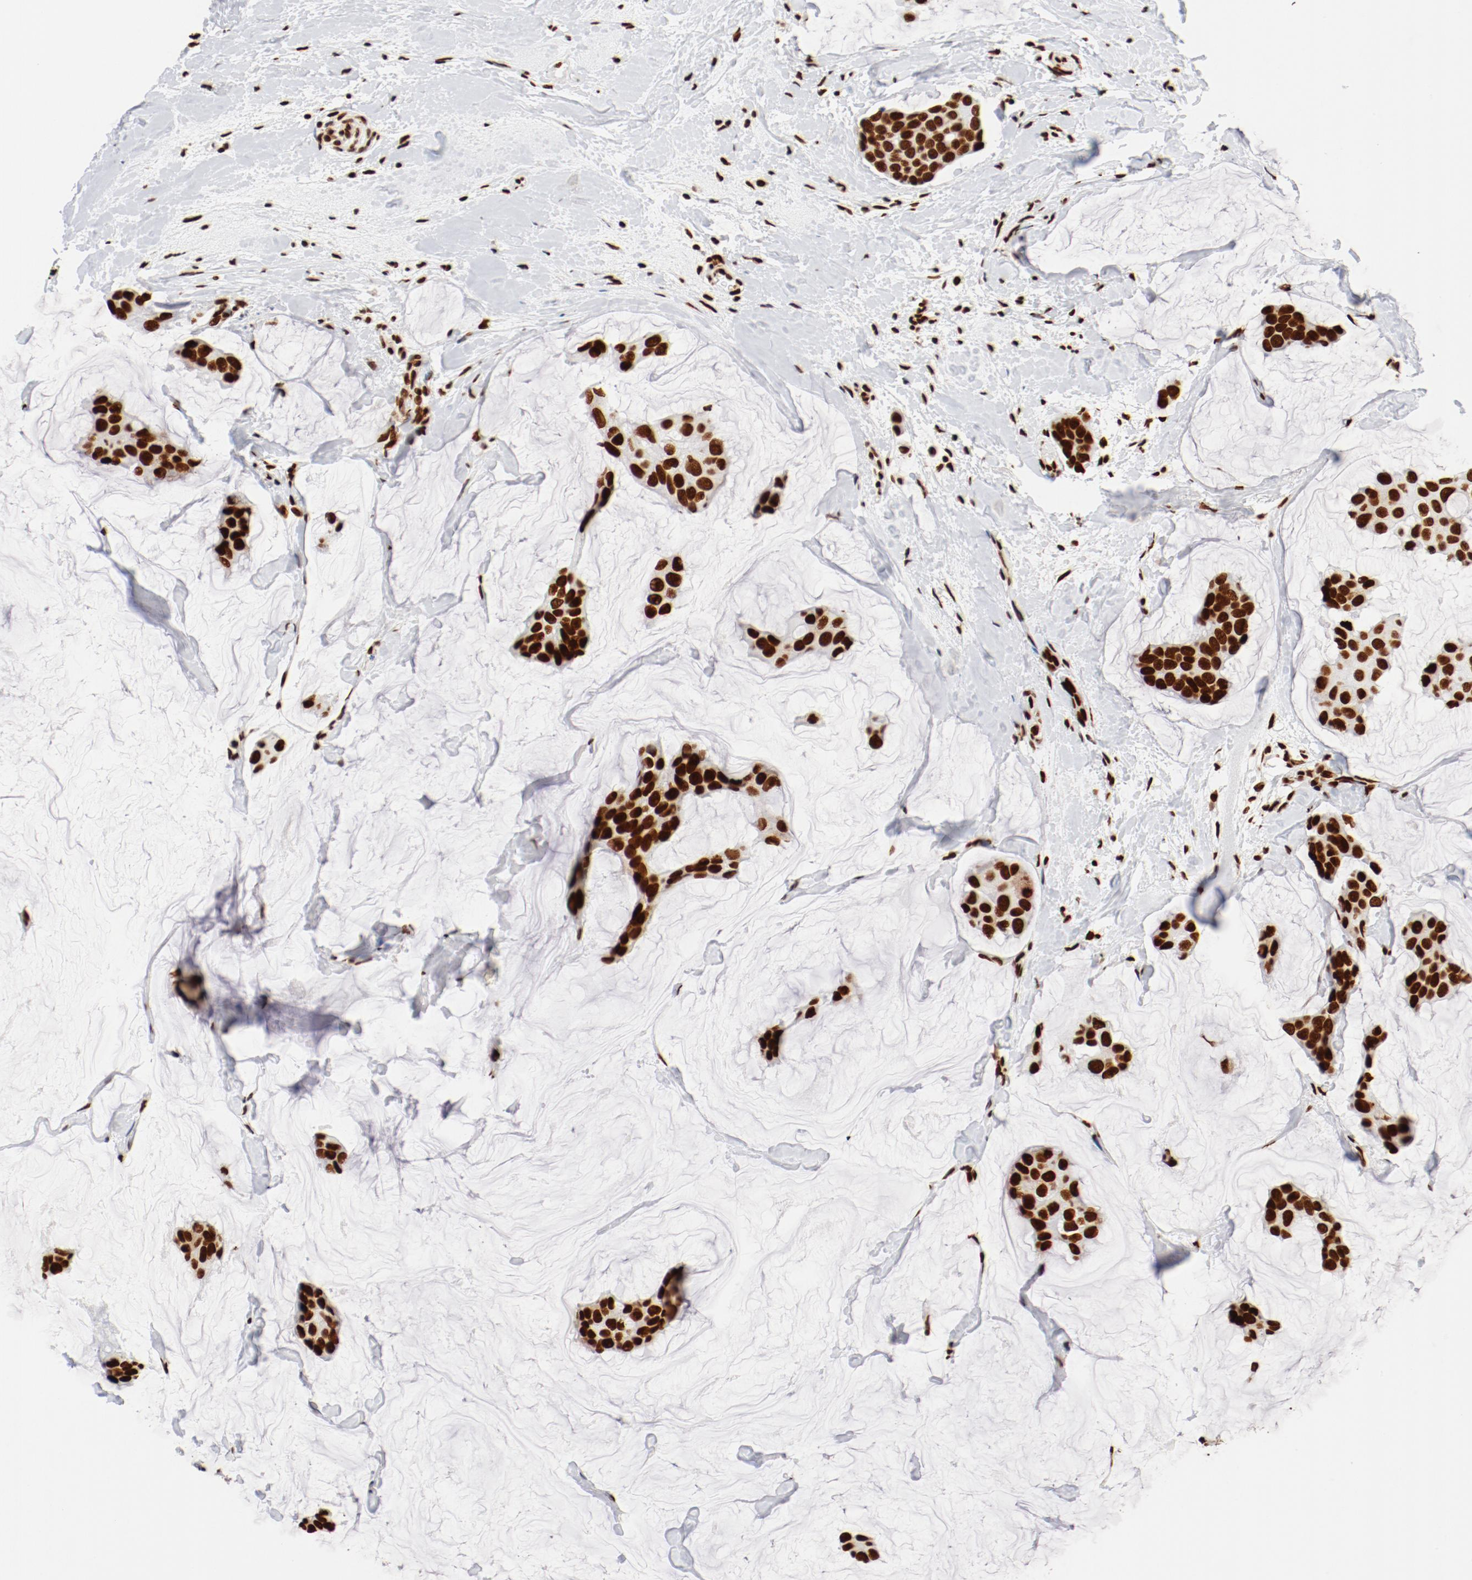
{"staining": {"intensity": "strong", "quantity": ">75%", "location": "nuclear"}, "tissue": "breast cancer", "cell_type": "Tumor cells", "image_type": "cancer", "snomed": [{"axis": "morphology", "description": "Normal tissue, NOS"}, {"axis": "morphology", "description": "Duct carcinoma"}, {"axis": "topography", "description": "Breast"}], "caption": "Immunohistochemical staining of human invasive ductal carcinoma (breast) demonstrates high levels of strong nuclear protein expression in about >75% of tumor cells.", "gene": "CTBP1", "patient": {"sex": "female", "age": 50}}